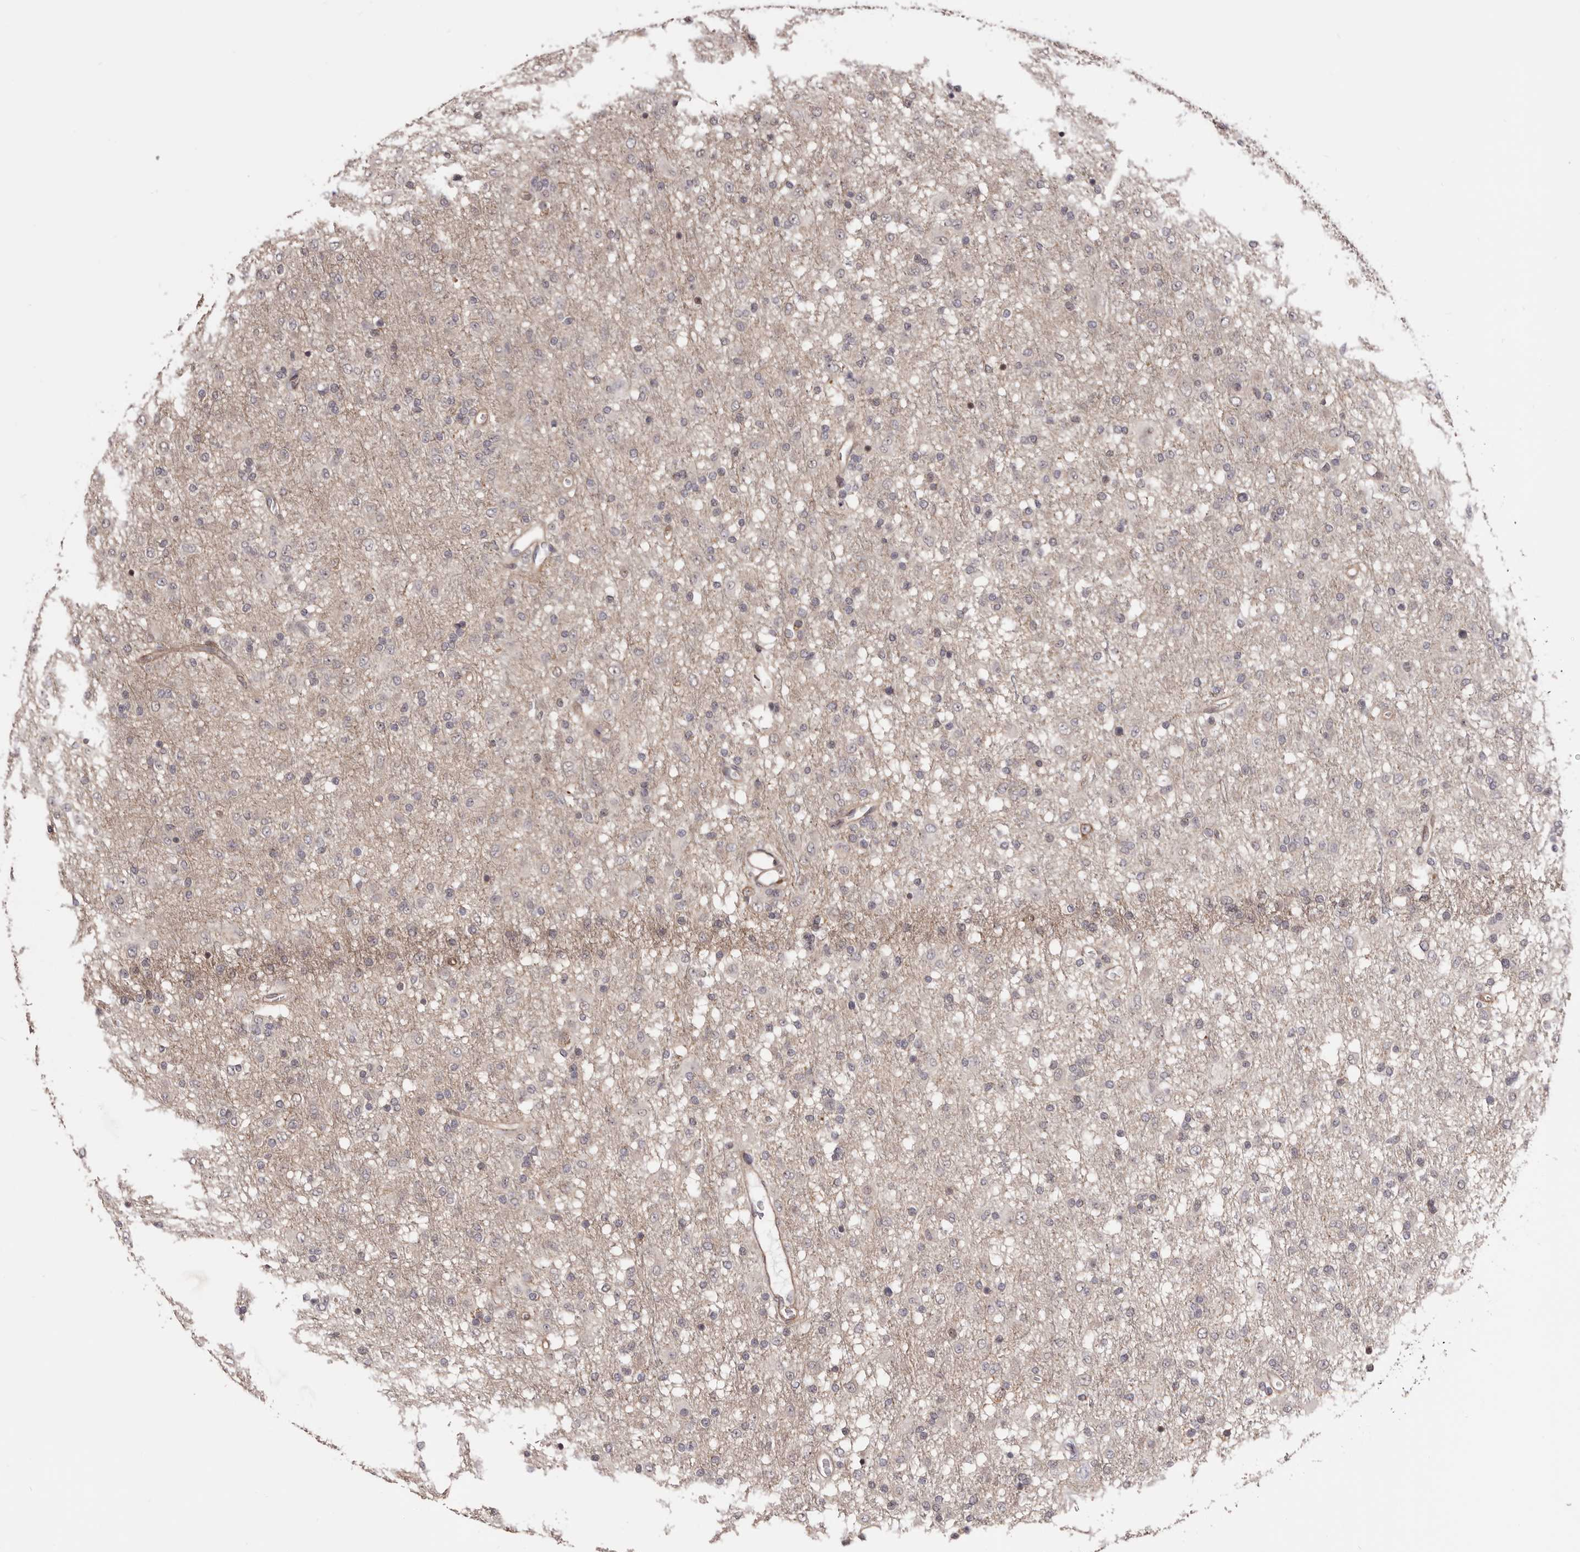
{"staining": {"intensity": "negative", "quantity": "none", "location": "none"}, "tissue": "glioma", "cell_type": "Tumor cells", "image_type": "cancer", "snomed": [{"axis": "morphology", "description": "Glioma, malignant, Low grade"}, {"axis": "topography", "description": "Brain"}], "caption": "DAB (3,3'-diaminobenzidine) immunohistochemical staining of glioma shows no significant positivity in tumor cells.", "gene": "NOL12", "patient": {"sex": "male", "age": 65}}